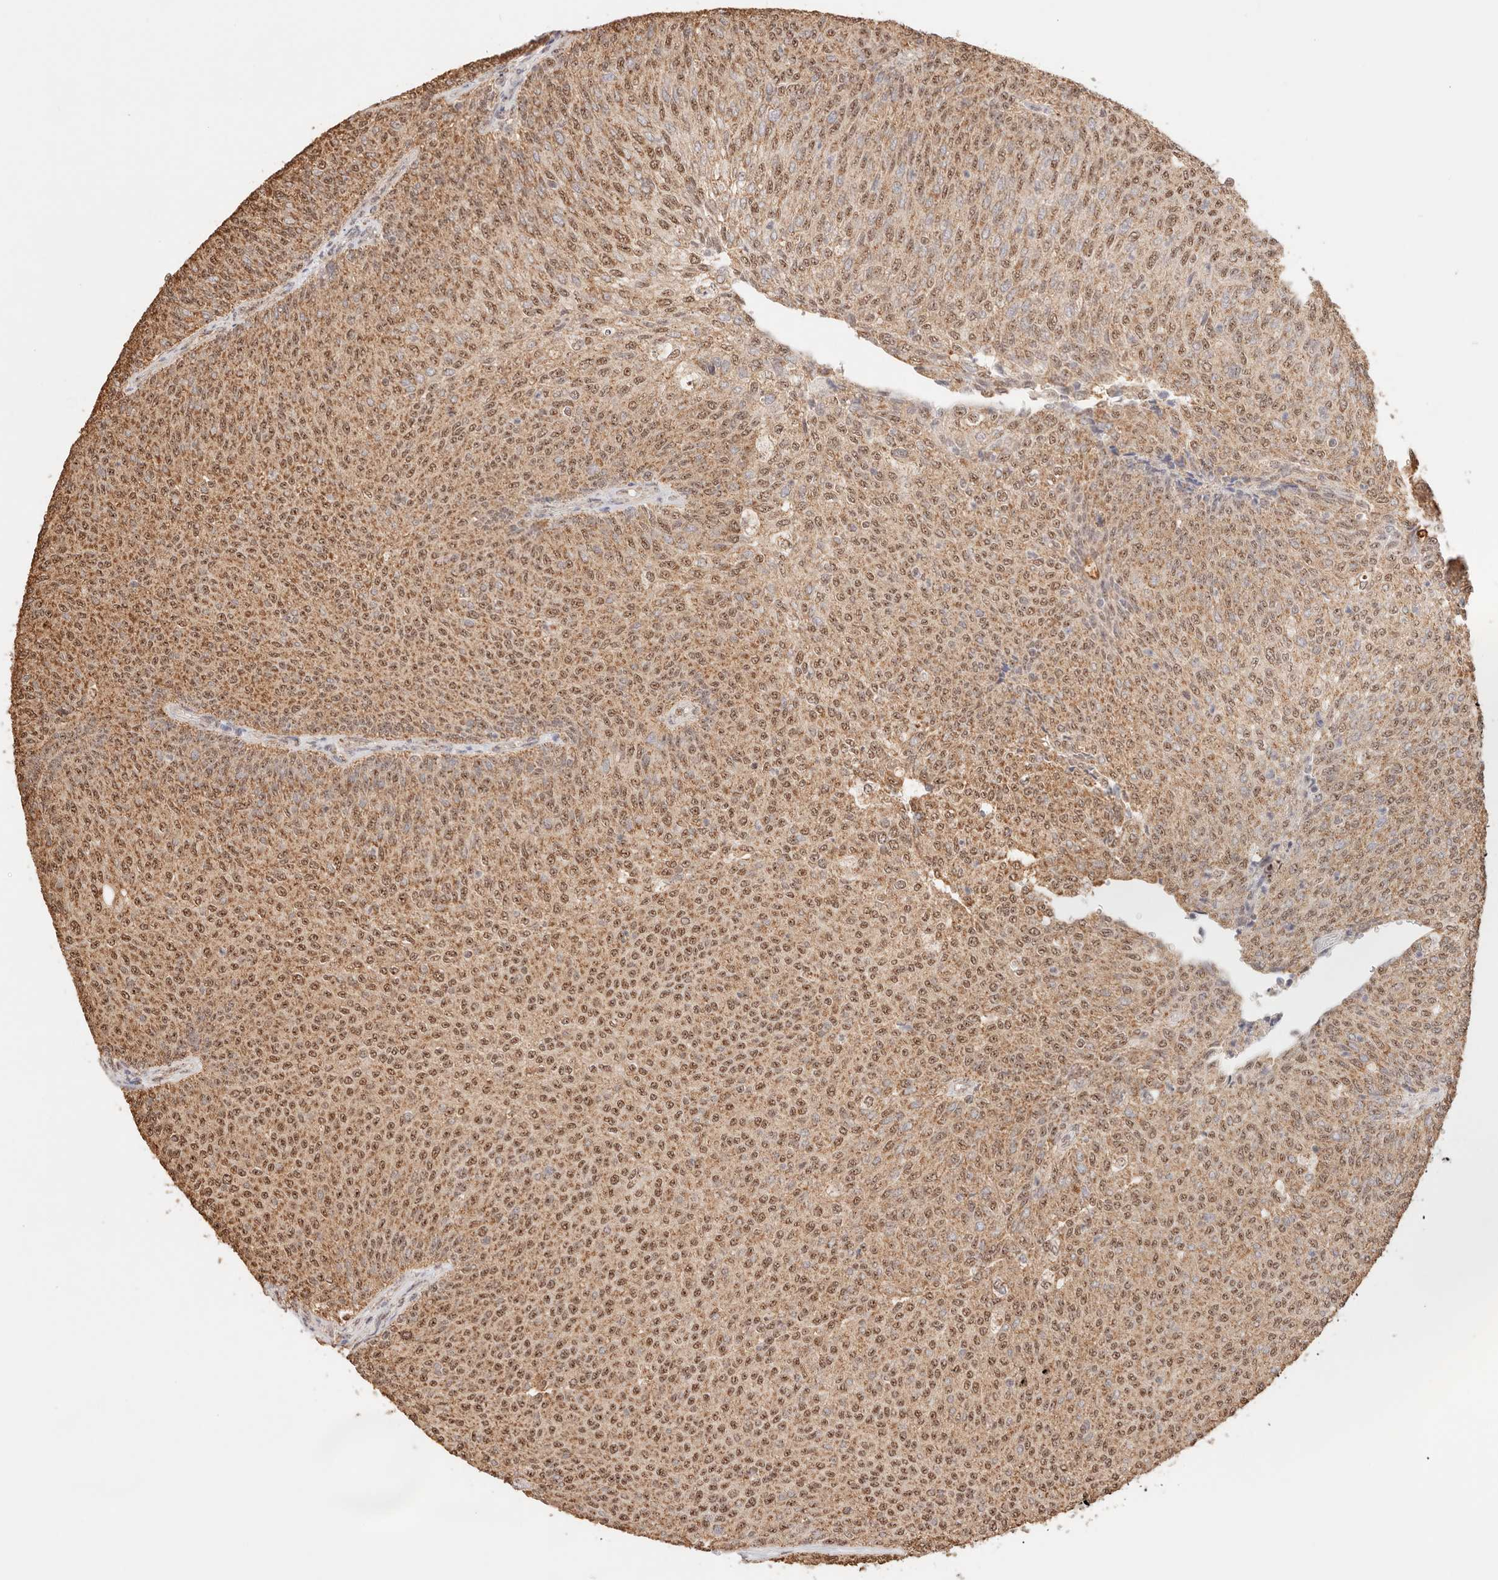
{"staining": {"intensity": "moderate", "quantity": ">75%", "location": "cytoplasmic/membranous,nuclear"}, "tissue": "urothelial cancer", "cell_type": "Tumor cells", "image_type": "cancer", "snomed": [{"axis": "morphology", "description": "Urothelial carcinoma, Low grade"}, {"axis": "topography", "description": "Urinary bladder"}], "caption": "Protein staining demonstrates moderate cytoplasmic/membranous and nuclear expression in about >75% of tumor cells in urothelial carcinoma (low-grade).", "gene": "IL1R2", "patient": {"sex": "female", "age": 79}}